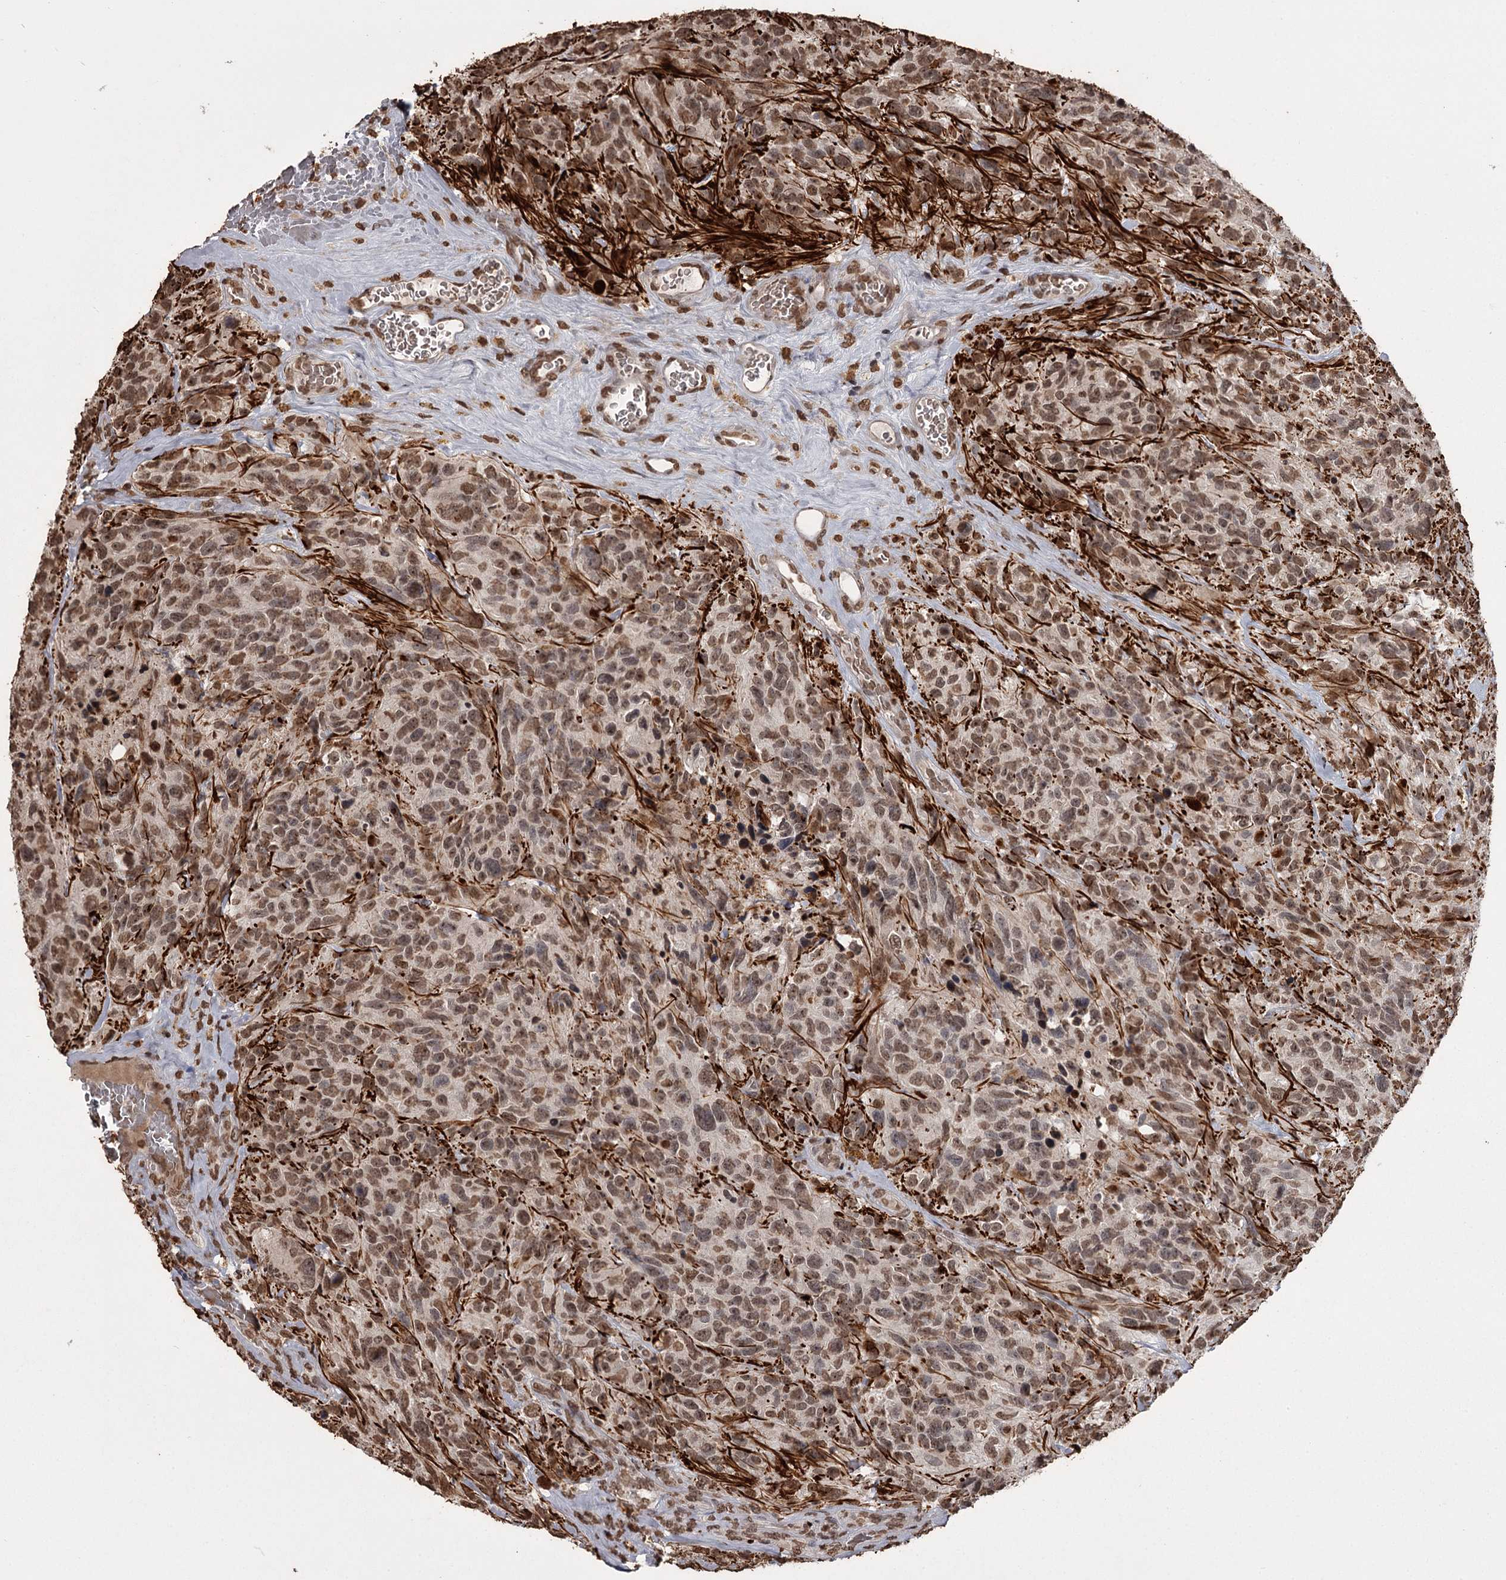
{"staining": {"intensity": "moderate", "quantity": ">75%", "location": "nuclear"}, "tissue": "glioma", "cell_type": "Tumor cells", "image_type": "cancer", "snomed": [{"axis": "morphology", "description": "Glioma, malignant, High grade"}, {"axis": "topography", "description": "Brain"}], "caption": "High-grade glioma (malignant) stained with immunohistochemistry (IHC) reveals moderate nuclear staining in about >75% of tumor cells.", "gene": "THYN1", "patient": {"sex": "male", "age": 69}}